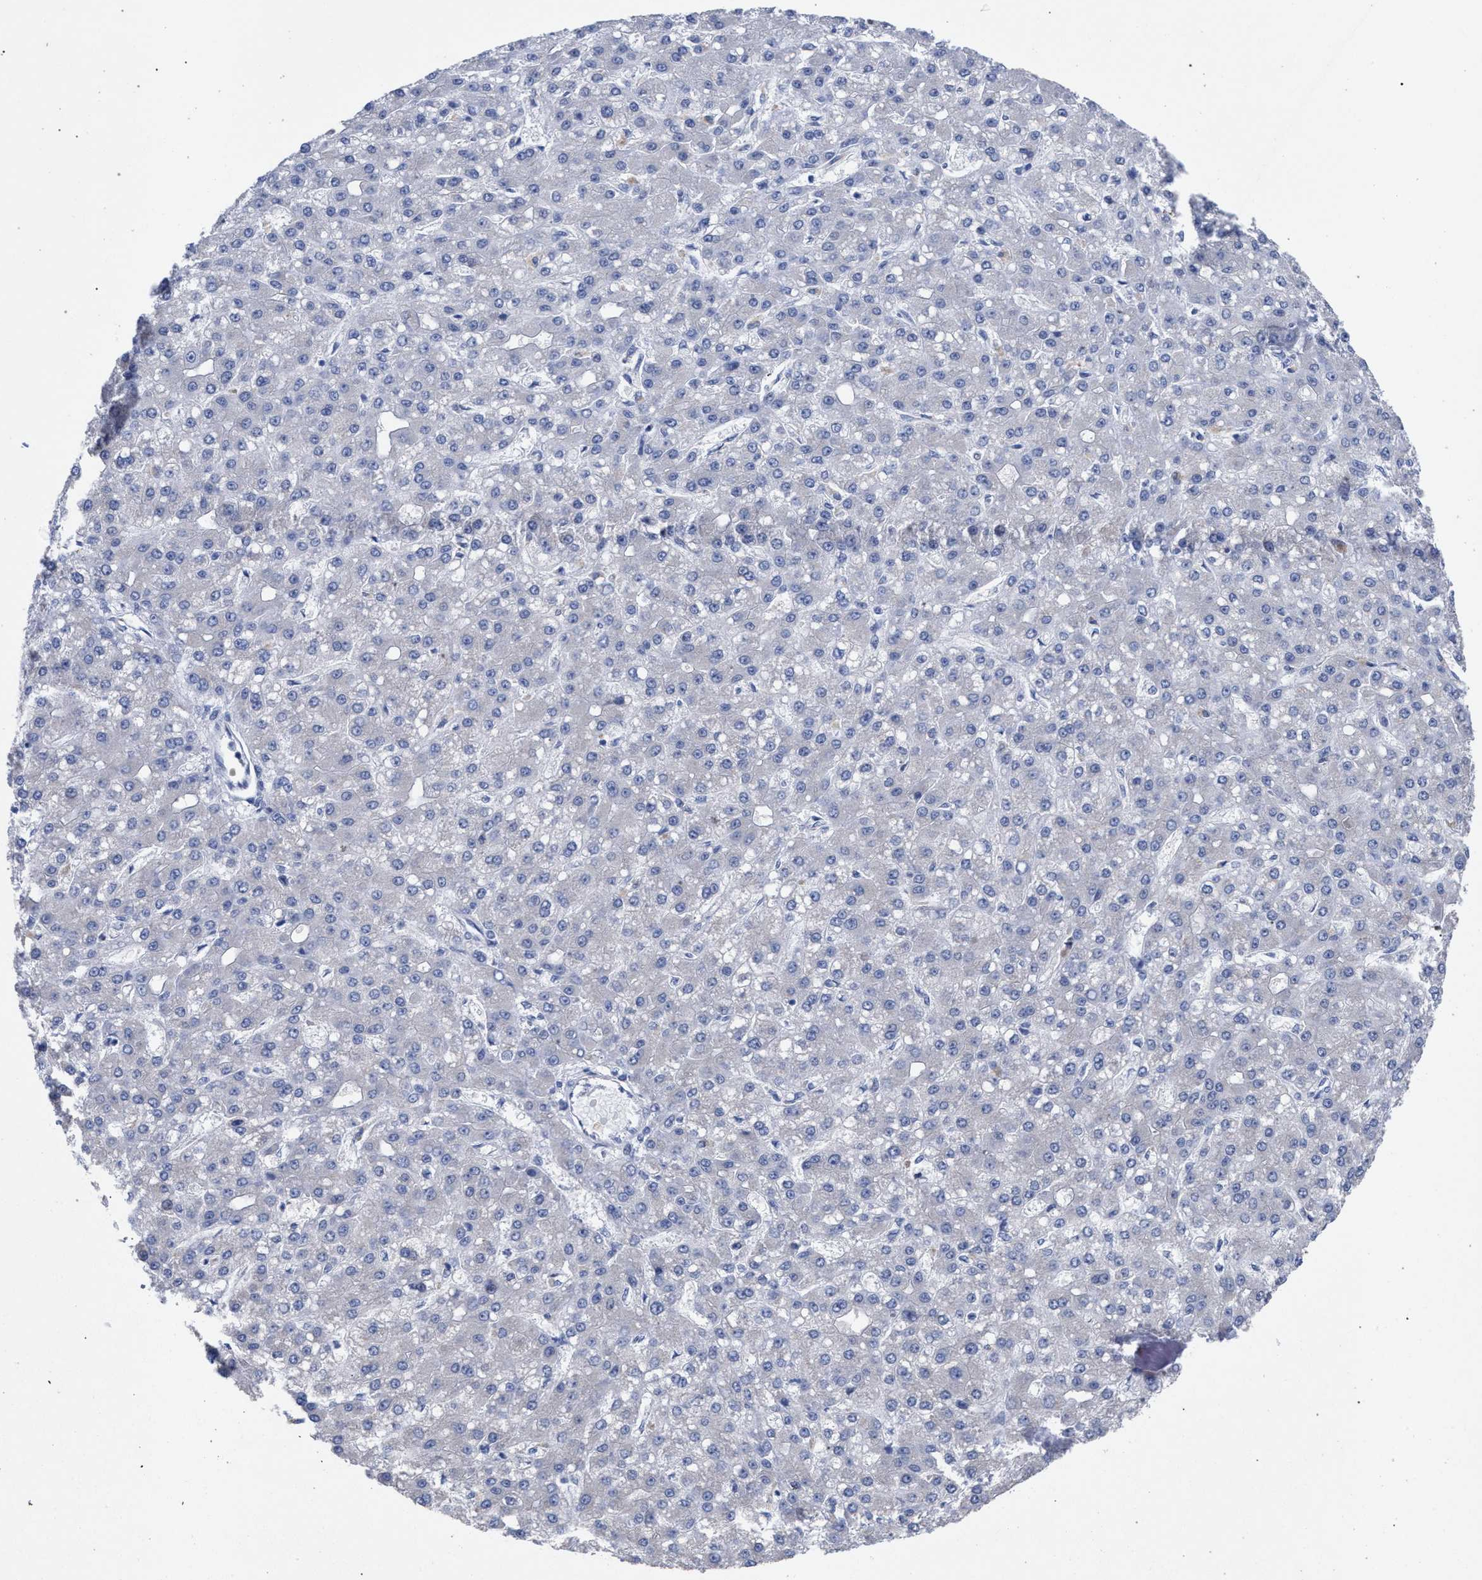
{"staining": {"intensity": "negative", "quantity": "none", "location": "none"}, "tissue": "liver cancer", "cell_type": "Tumor cells", "image_type": "cancer", "snomed": [{"axis": "morphology", "description": "Carcinoma, Hepatocellular, NOS"}, {"axis": "topography", "description": "Liver"}], "caption": "Immunohistochemical staining of hepatocellular carcinoma (liver) exhibits no significant expression in tumor cells.", "gene": "GOLGA2", "patient": {"sex": "male", "age": 67}}